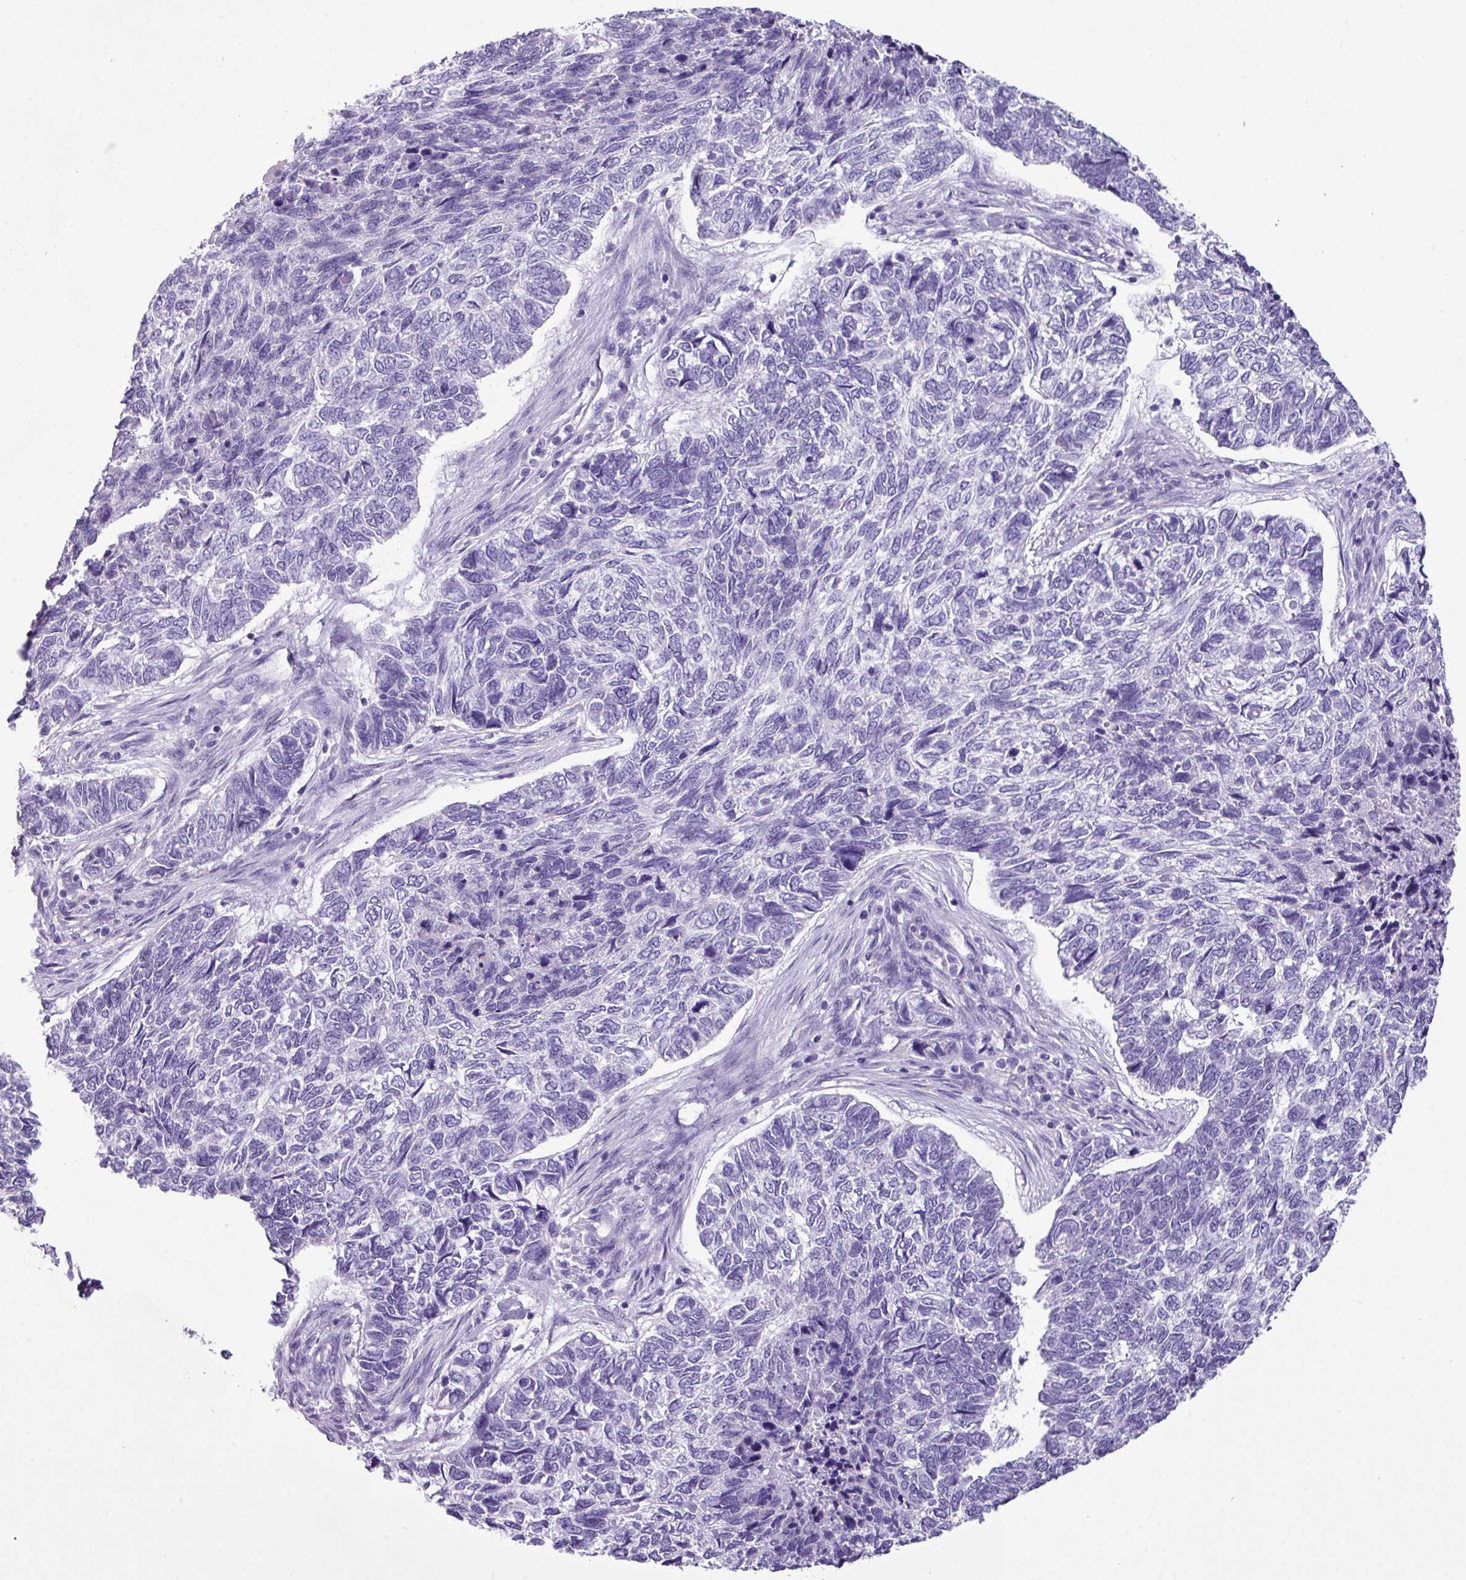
{"staining": {"intensity": "negative", "quantity": "none", "location": "none"}, "tissue": "skin cancer", "cell_type": "Tumor cells", "image_type": "cancer", "snomed": [{"axis": "morphology", "description": "Basal cell carcinoma"}, {"axis": "topography", "description": "Skin"}], "caption": "A high-resolution image shows immunohistochemistry (IHC) staining of skin cancer (basal cell carcinoma), which displays no significant positivity in tumor cells.", "gene": "AGO3", "patient": {"sex": "female", "age": 65}}